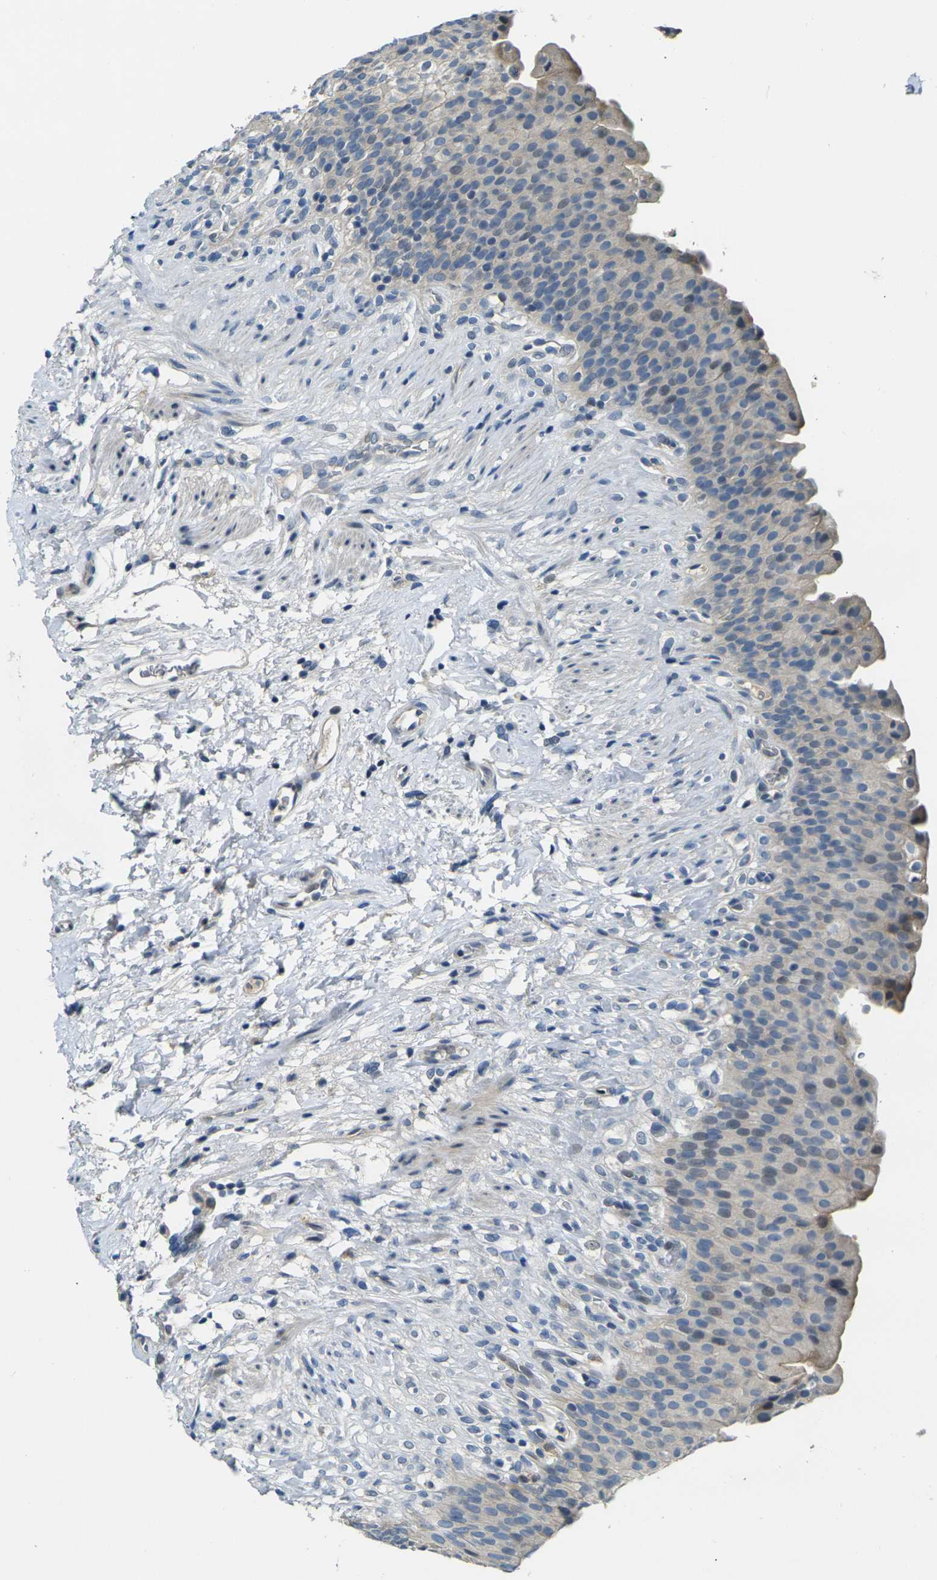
{"staining": {"intensity": "weak", "quantity": "<25%", "location": "cytoplasmic/membranous"}, "tissue": "urinary bladder", "cell_type": "Urothelial cells", "image_type": "normal", "snomed": [{"axis": "morphology", "description": "Normal tissue, NOS"}, {"axis": "topography", "description": "Urinary bladder"}], "caption": "Urothelial cells are negative for protein expression in benign human urinary bladder. The staining was performed using DAB to visualize the protein expression in brown, while the nuclei were stained in blue with hematoxylin (Magnification: 20x).", "gene": "SHISAL2B", "patient": {"sex": "female", "age": 79}}